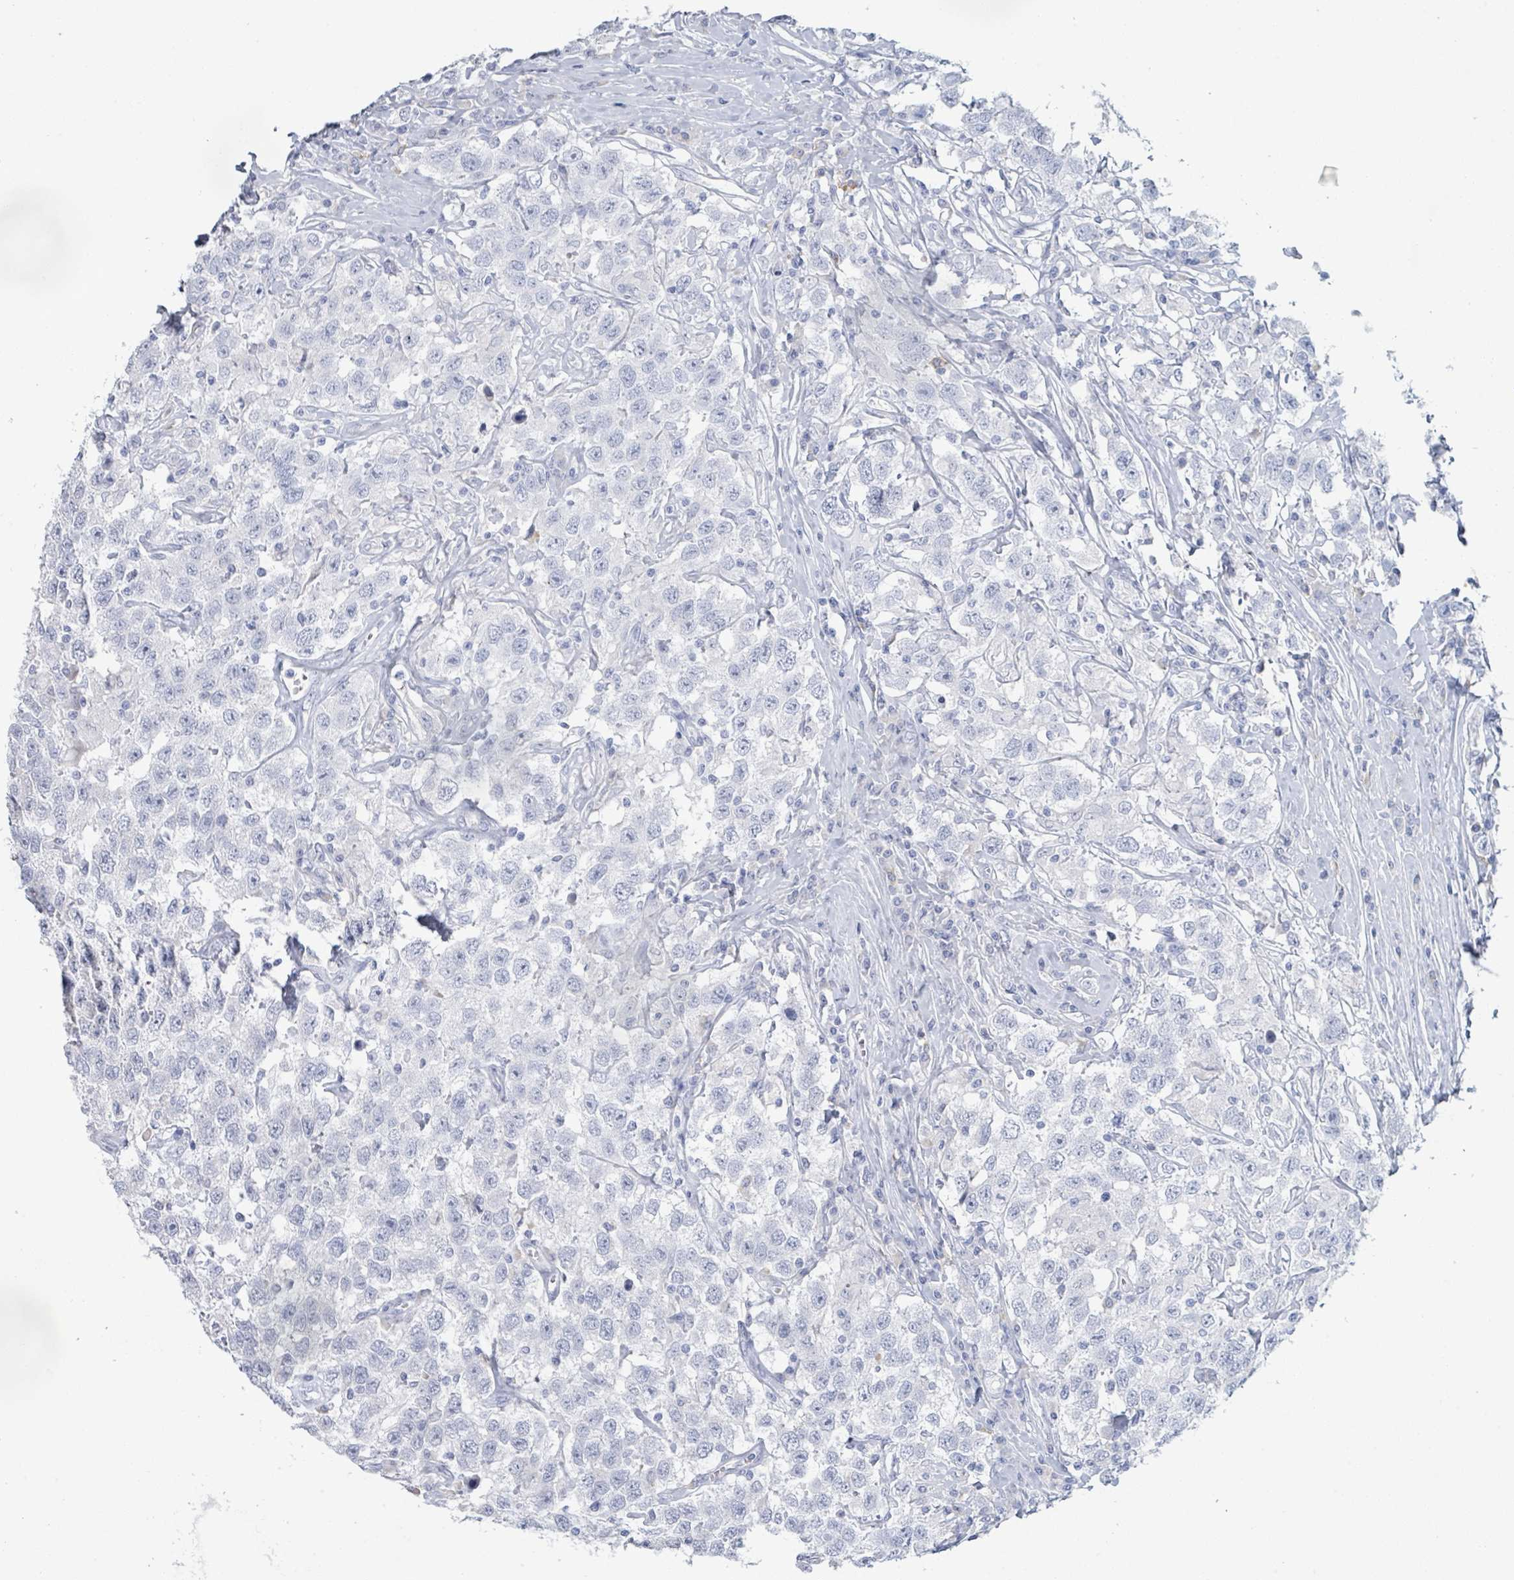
{"staining": {"intensity": "negative", "quantity": "none", "location": "none"}, "tissue": "testis cancer", "cell_type": "Tumor cells", "image_type": "cancer", "snomed": [{"axis": "morphology", "description": "Seminoma, NOS"}, {"axis": "topography", "description": "Testis"}], "caption": "An image of seminoma (testis) stained for a protein exhibits no brown staining in tumor cells.", "gene": "PGA3", "patient": {"sex": "male", "age": 41}}